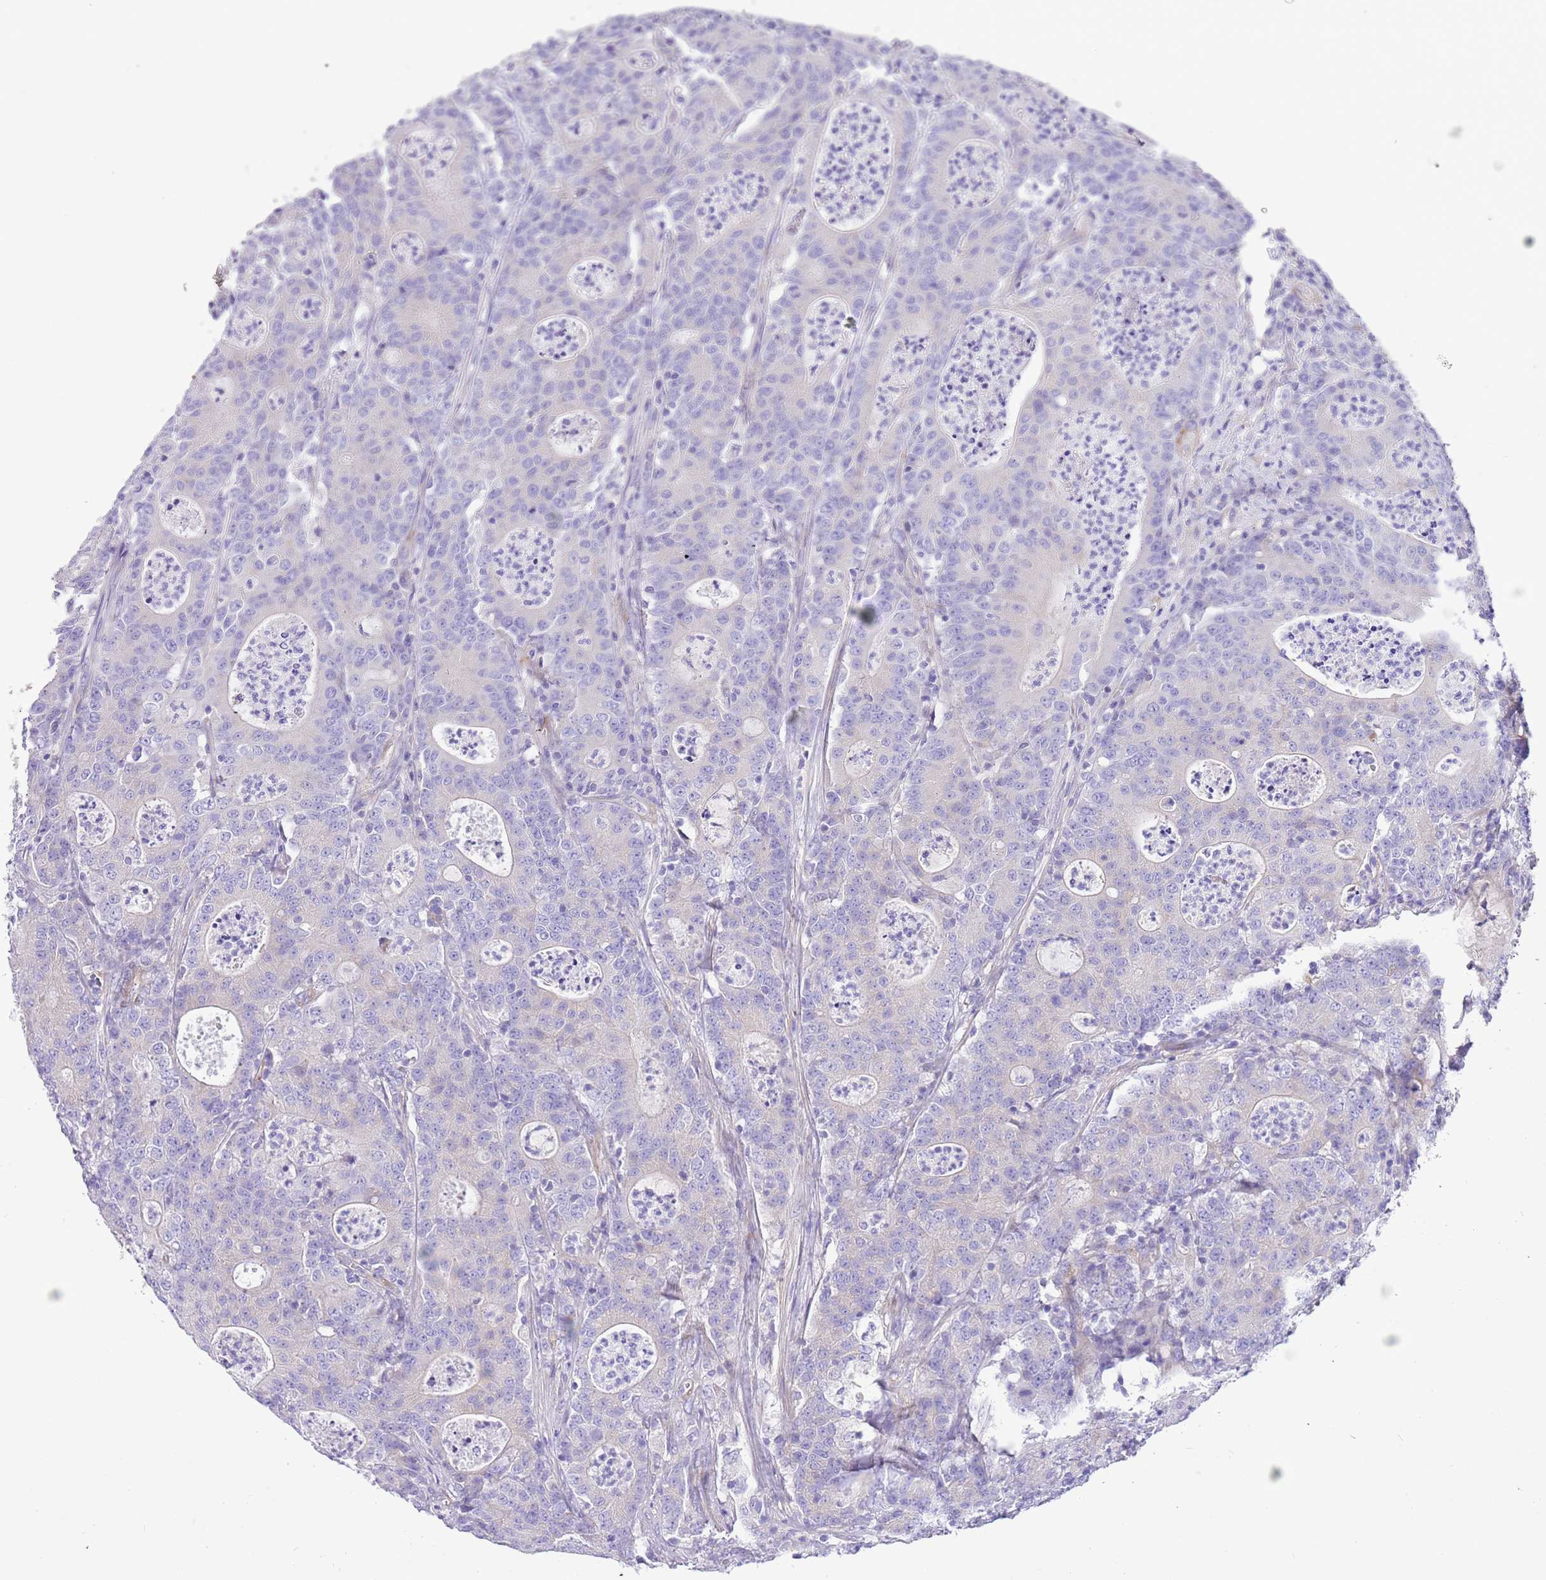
{"staining": {"intensity": "negative", "quantity": "none", "location": "none"}, "tissue": "colorectal cancer", "cell_type": "Tumor cells", "image_type": "cancer", "snomed": [{"axis": "morphology", "description": "Adenocarcinoma, NOS"}, {"axis": "topography", "description": "Colon"}], "caption": "Tumor cells are negative for protein expression in human colorectal cancer. (DAB (3,3'-diaminobenzidine) IHC, high magnification).", "gene": "SERINC3", "patient": {"sex": "male", "age": 83}}